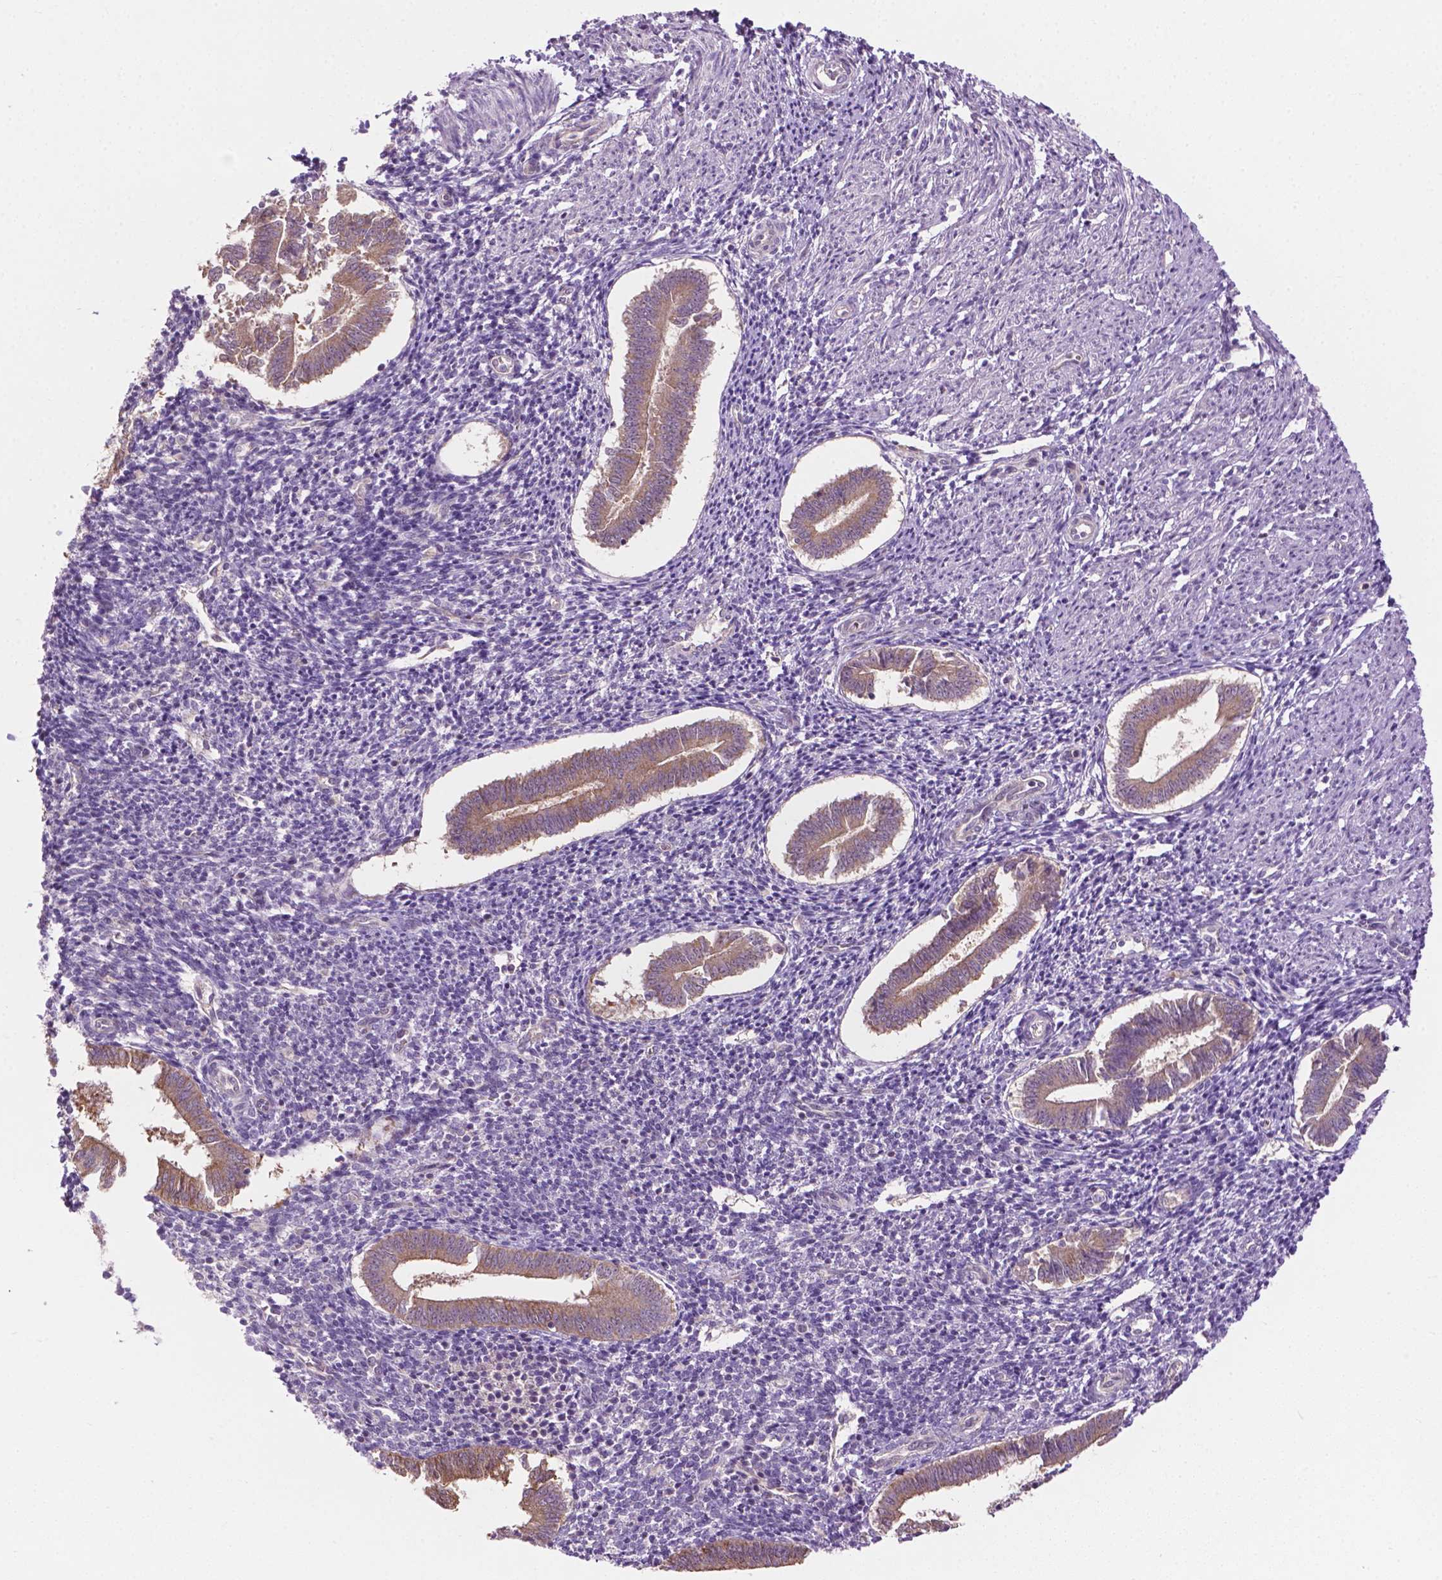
{"staining": {"intensity": "negative", "quantity": "none", "location": "none"}, "tissue": "endometrium", "cell_type": "Cells in endometrial stroma", "image_type": "normal", "snomed": [{"axis": "morphology", "description": "Normal tissue, NOS"}, {"axis": "topography", "description": "Endometrium"}], "caption": "DAB (3,3'-diaminobenzidine) immunohistochemical staining of benign endometrium demonstrates no significant expression in cells in endometrial stroma.", "gene": "MZT1", "patient": {"sex": "female", "age": 25}}